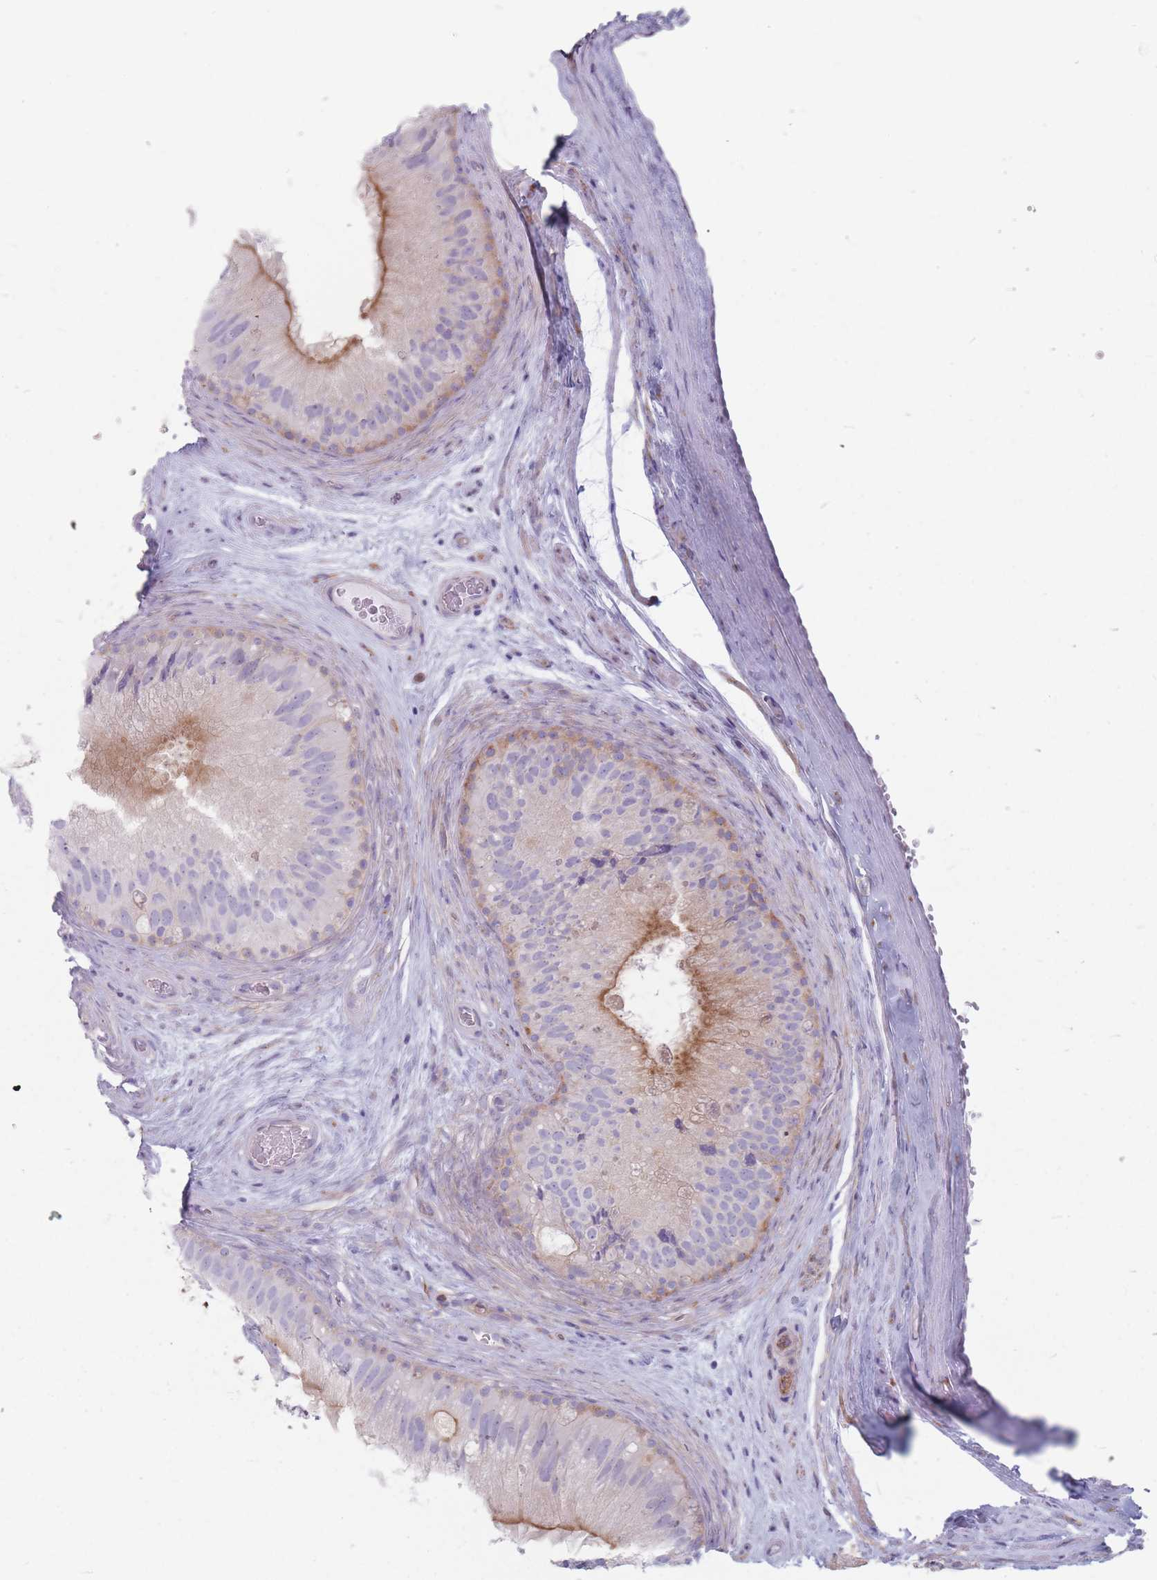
{"staining": {"intensity": "moderate", "quantity": "25%-75%", "location": "cytoplasmic/membranous"}, "tissue": "epididymis", "cell_type": "Glandular cells", "image_type": "normal", "snomed": [{"axis": "morphology", "description": "Normal tissue, NOS"}, {"axis": "topography", "description": "Epididymis"}], "caption": "The histopathology image reveals immunohistochemical staining of normal epididymis. There is moderate cytoplasmic/membranous positivity is appreciated in approximately 25%-75% of glandular cells. (IHC, brightfield microscopy, high magnification).", "gene": "PLPP1", "patient": {"sex": "male", "age": 50}}